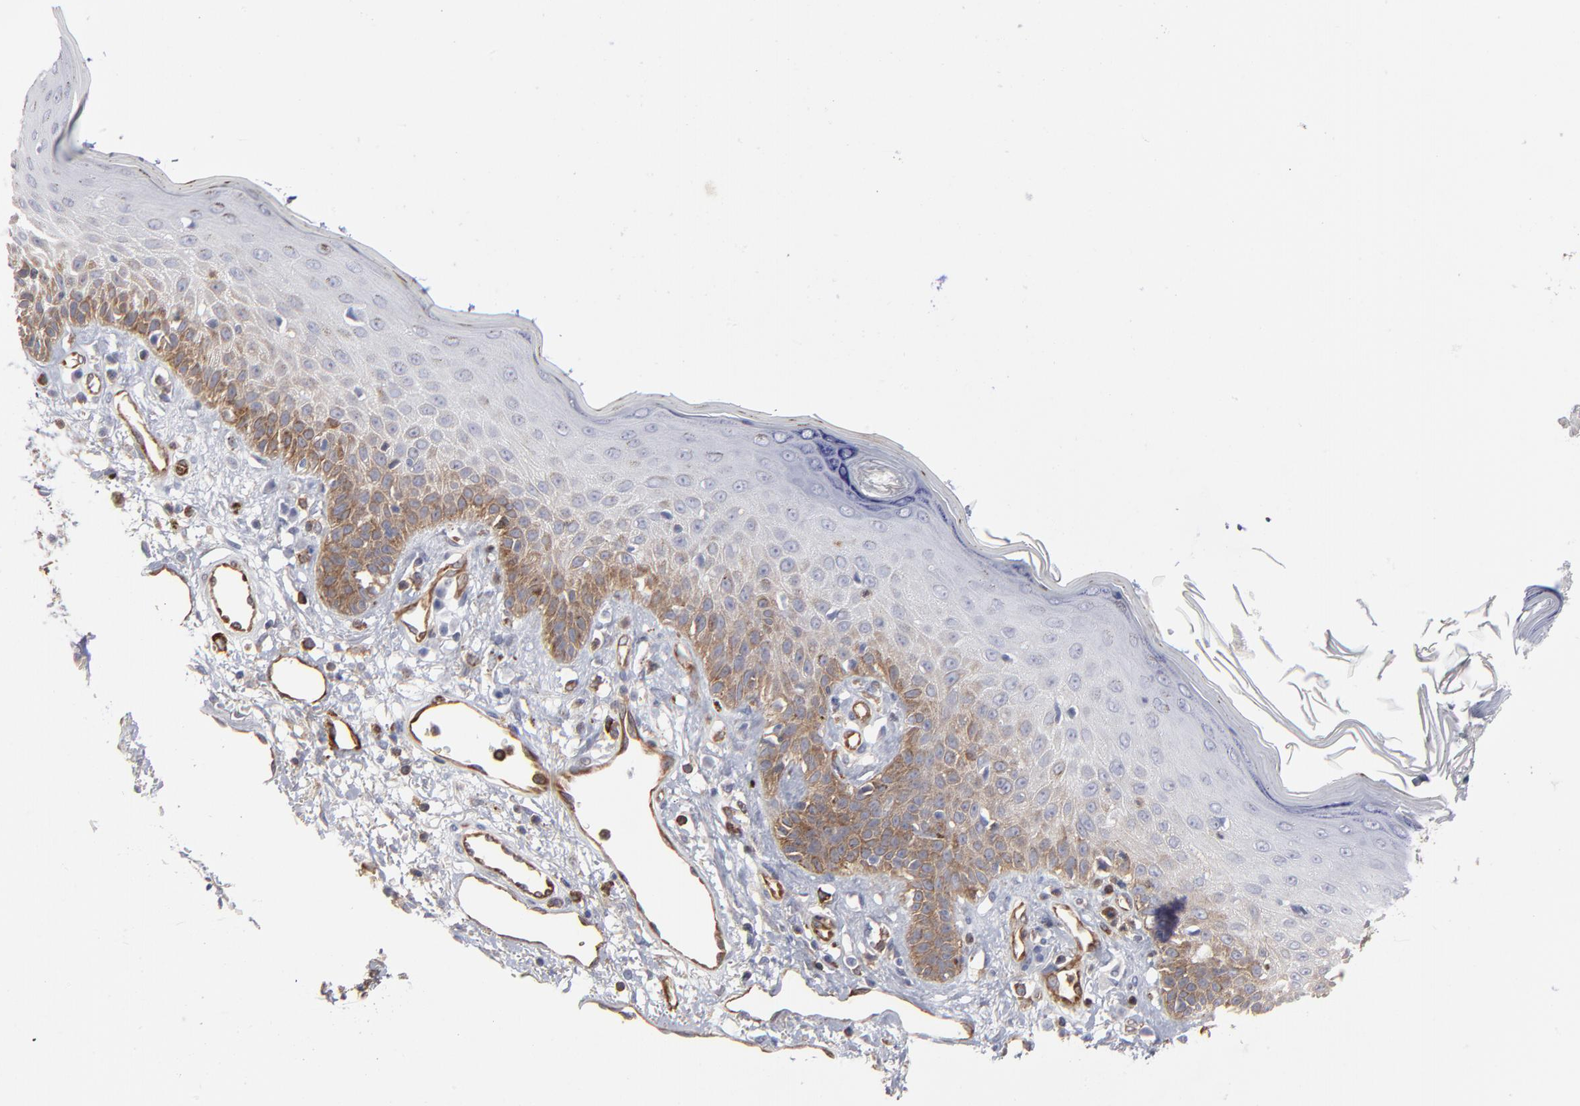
{"staining": {"intensity": "weak", "quantity": "25%-75%", "location": "cytoplasmic/membranous"}, "tissue": "skin cancer", "cell_type": "Tumor cells", "image_type": "cancer", "snomed": [{"axis": "morphology", "description": "Squamous cell carcinoma, NOS"}, {"axis": "topography", "description": "Skin"}], "caption": "There is low levels of weak cytoplasmic/membranous staining in tumor cells of skin squamous cell carcinoma, as demonstrated by immunohistochemical staining (brown color).", "gene": "PXN", "patient": {"sex": "female", "age": 59}}